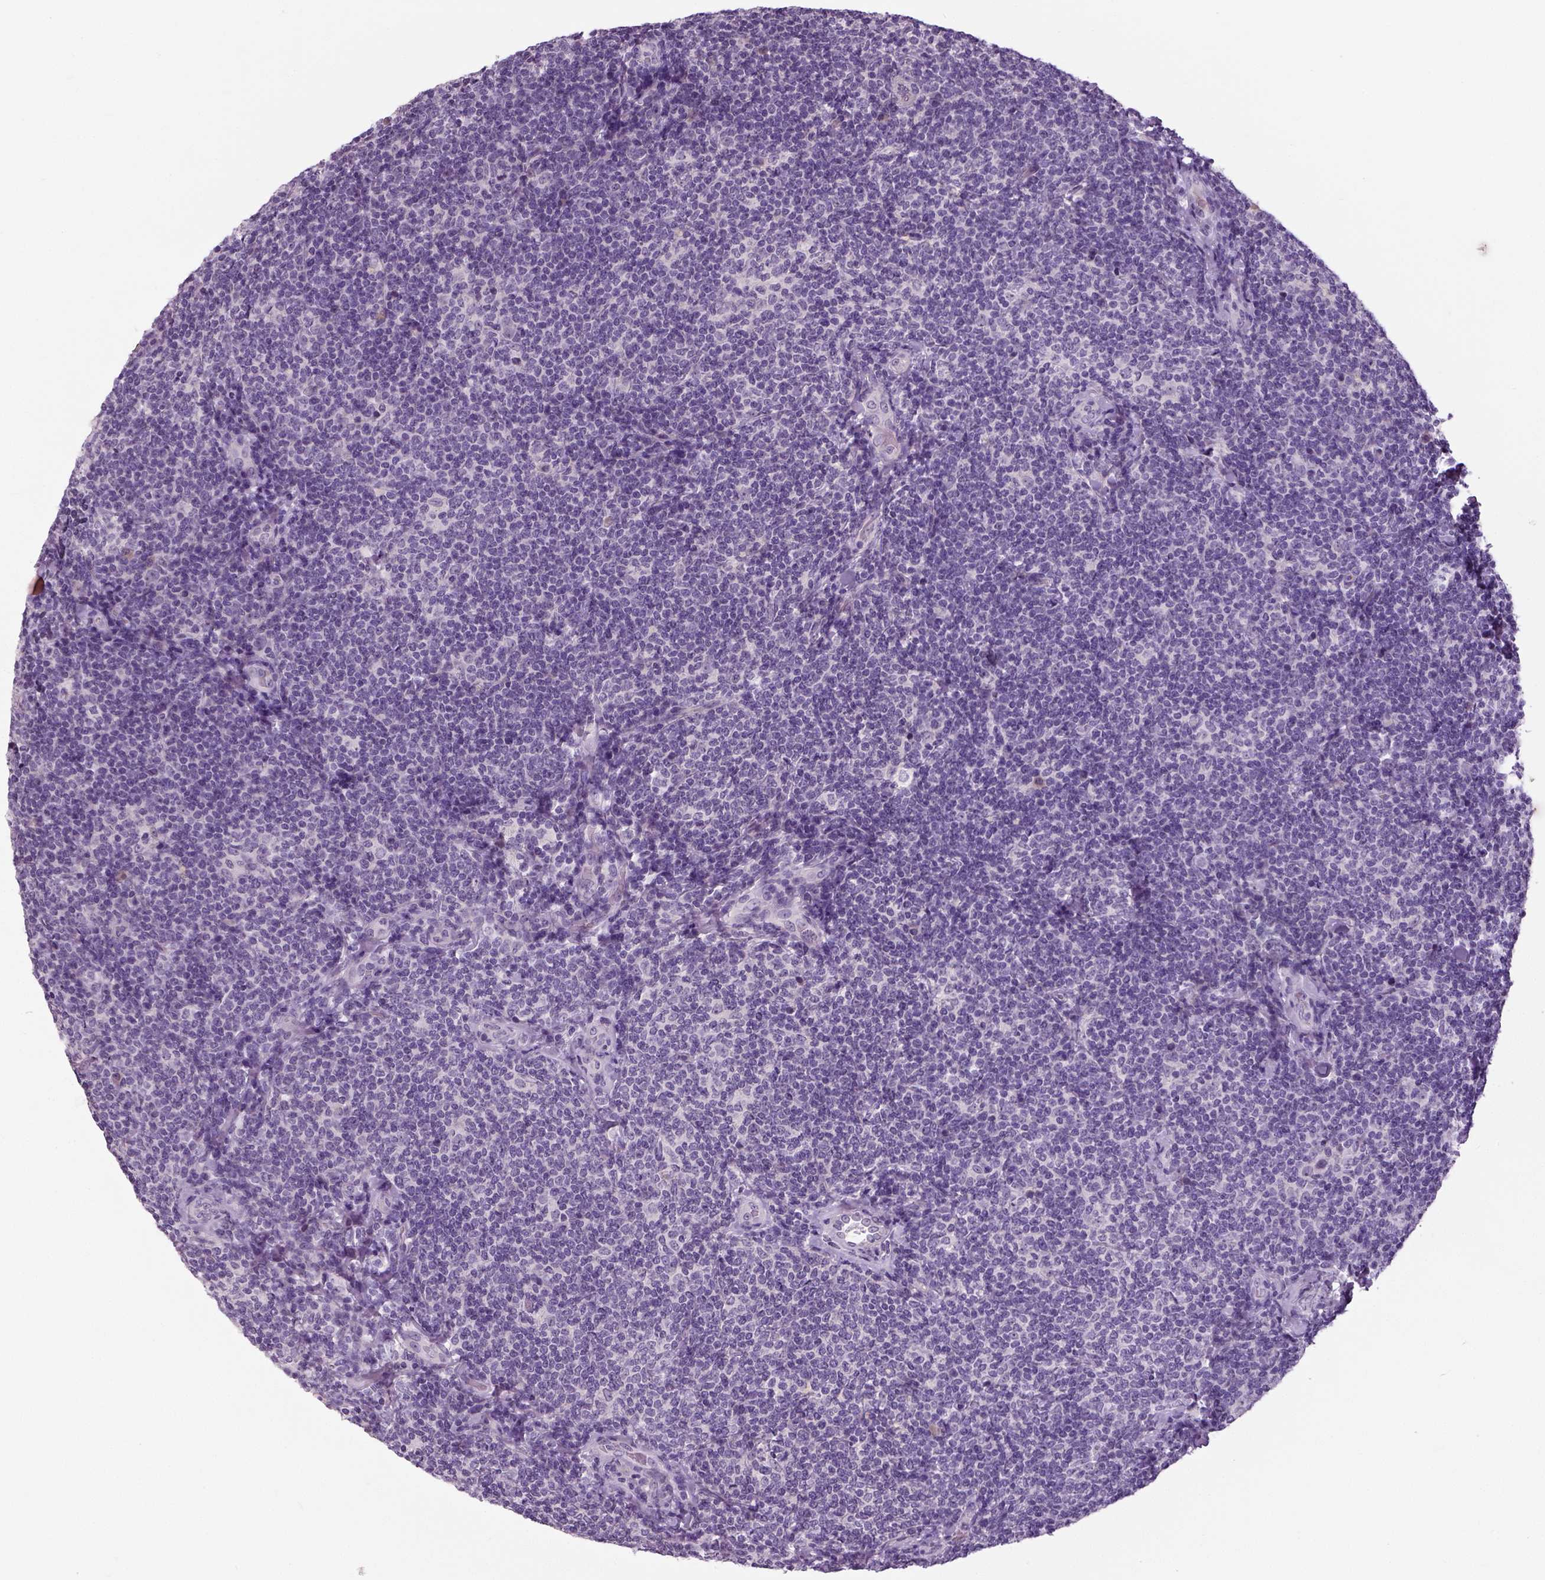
{"staining": {"intensity": "negative", "quantity": "none", "location": "none"}, "tissue": "lymphoma", "cell_type": "Tumor cells", "image_type": "cancer", "snomed": [{"axis": "morphology", "description": "Malignant lymphoma, non-Hodgkin's type, Low grade"}, {"axis": "topography", "description": "Lymph node"}], "caption": "Immunohistochemistry histopathology image of human malignant lymphoma, non-Hodgkin's type (low-grade) stained for a protein (brown), which reveals no expression in tumor cells.", "gene": "NECAB1", "patient": {"sex": "female", "age": 56}}